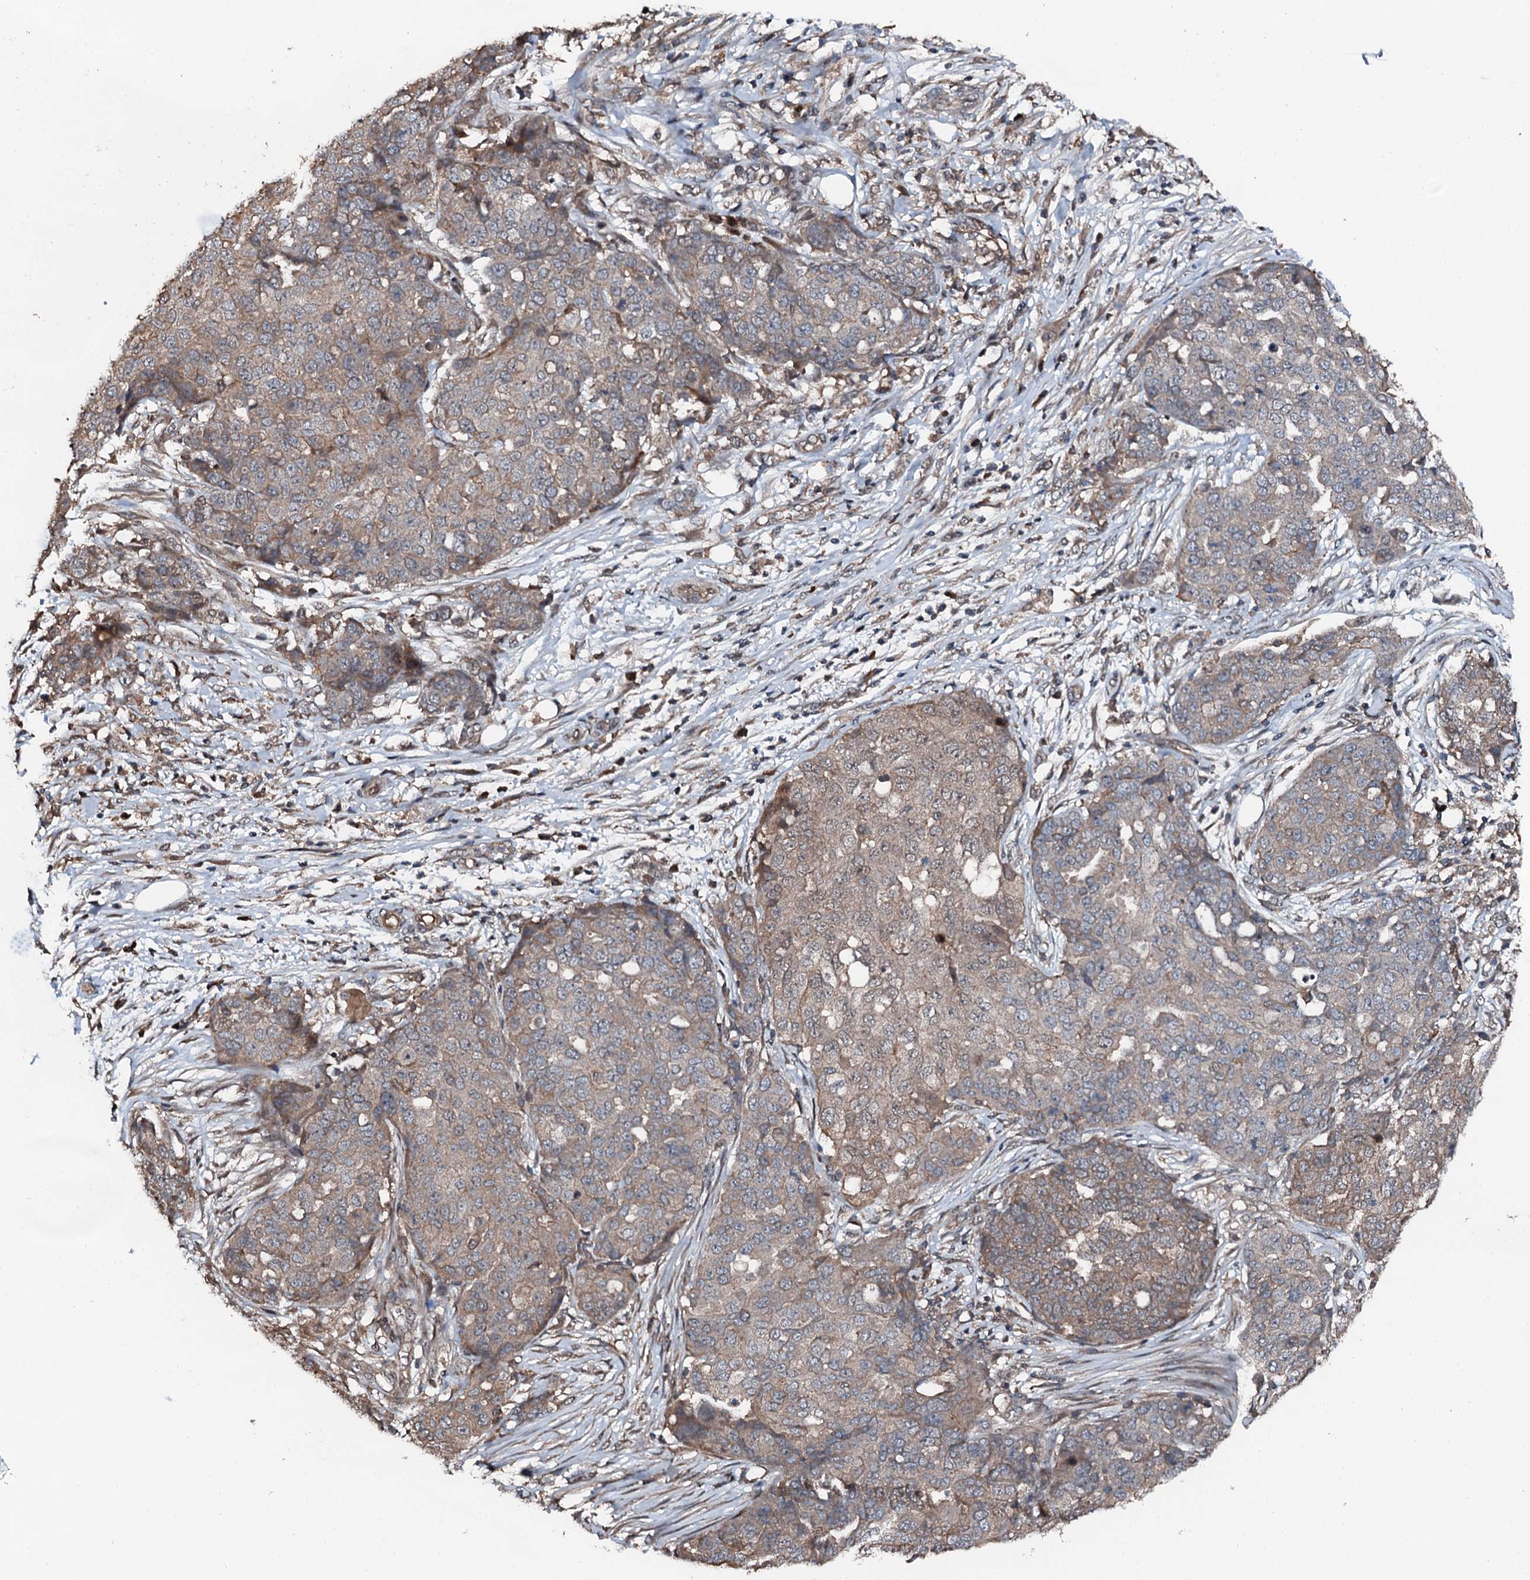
{"staining": {"intensity": "weak", "quantity": "<25%", "location": "cytoplasmic/membranous"}, "tissue": "ovarian cancer", "cell_type": "Tumor cells", "image_type": "cancer", "snomed": [{"axis": "morphology", "description": "Cystadenocarcinoma, serous, NOS"}, {"axis": "topography", "description": "Soft tissue"}, {"axis": "topography", "description": "Ovary"}], "caption": "There is no significant staining in tumor cells of ovarian serous cystadenocarcinoma.", "gene": "FLYWCH1", "patient": {"sex": "female", "age": 57}}